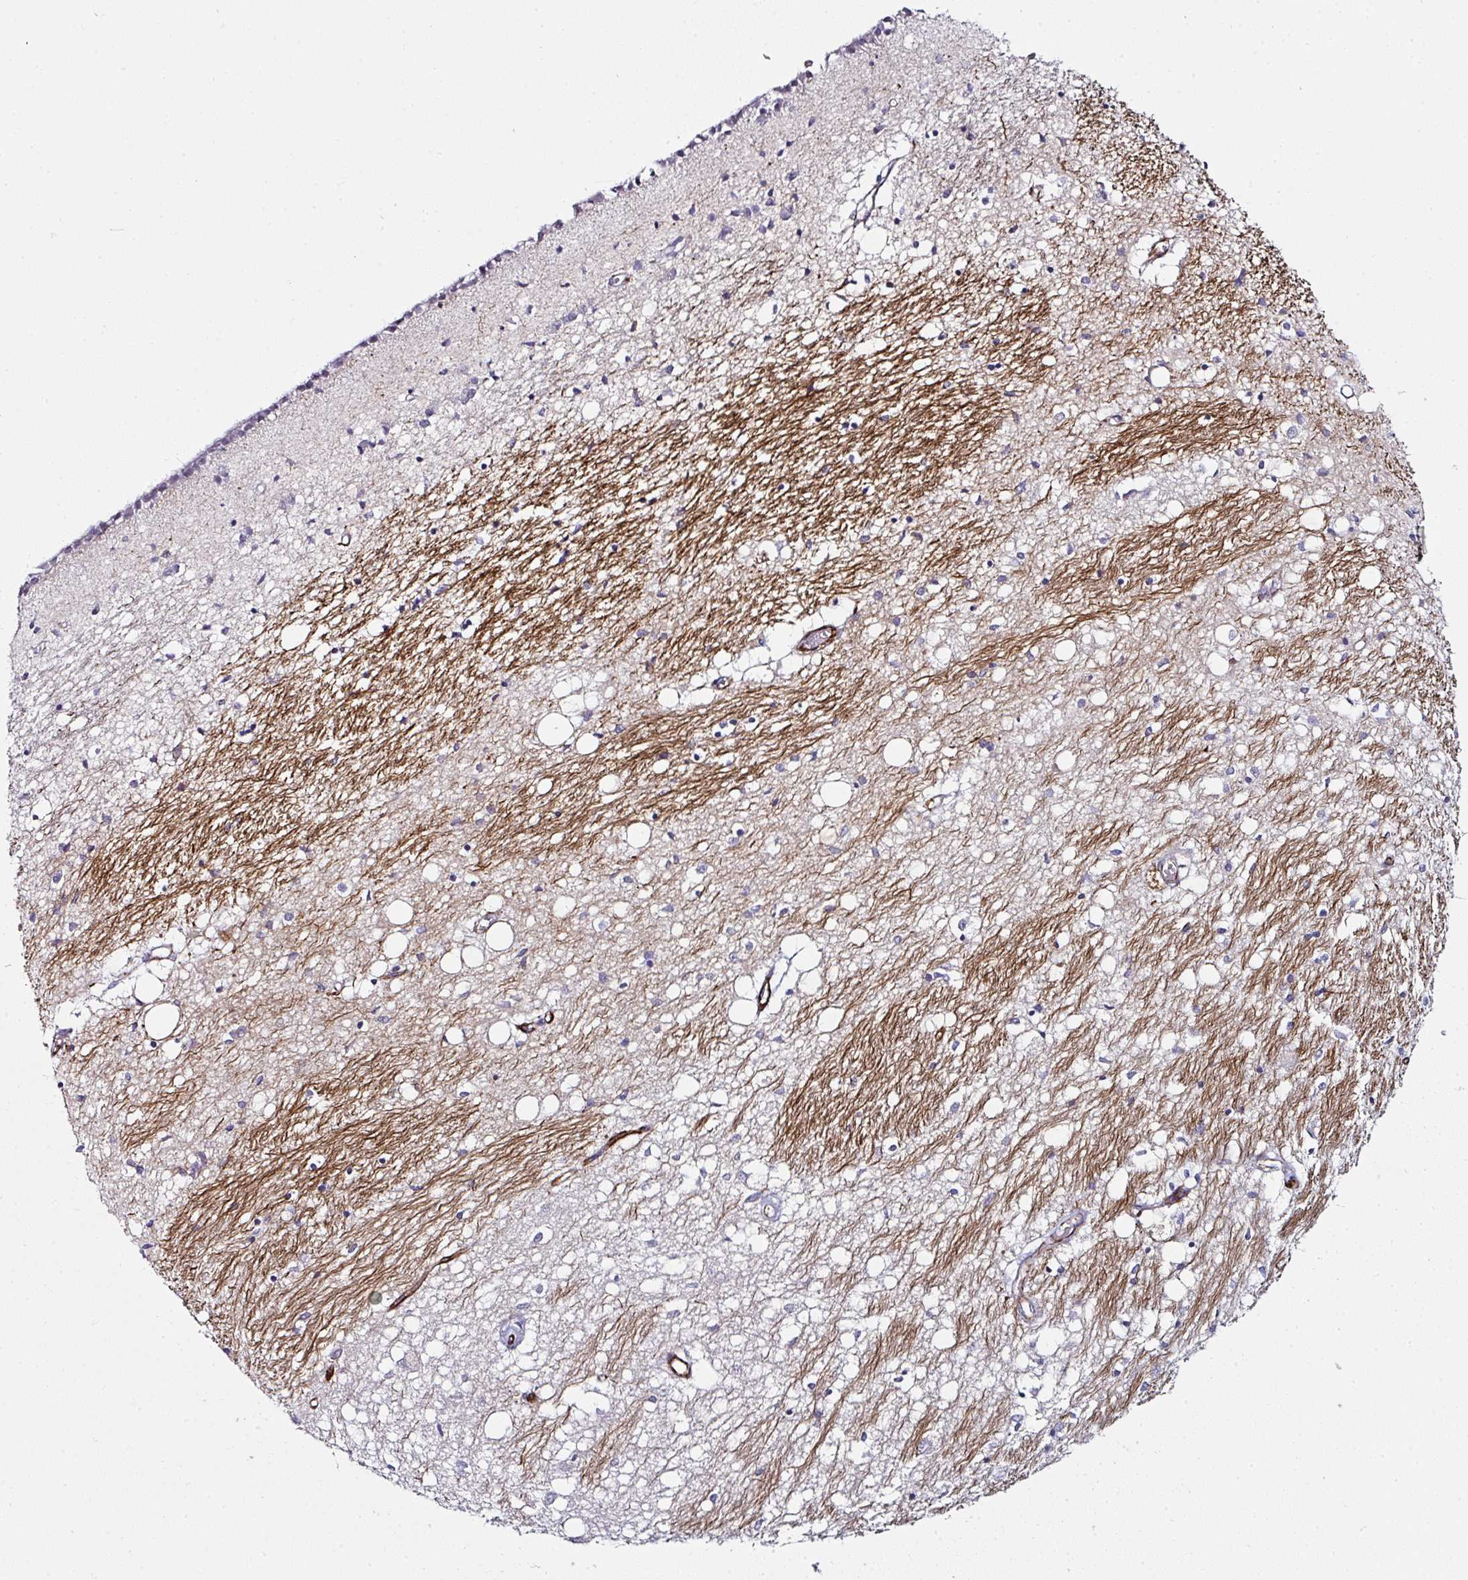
{"staining": {"intensity": "negative", "quantity": "none", "location": "none"}, "tissue": "caudate", "cell_type": "Glial cells", "image_type": "normal", "snomed": [{"axis": "morphology", "description": "Normal tissue, NOS"}, {"axis": "topography", "description": "Lateral ventricle wall"}], "caption": "Glial cells are negative for brown protein staining in unremarkable caudate. The staining is performed using DAB (3,3'-diaminobenzidine) brown chromogen with nuclei counter-stained in using hematoxylin.", "gene": "TMPRSS9", "patient": {"sex": "male", "age": 70}}